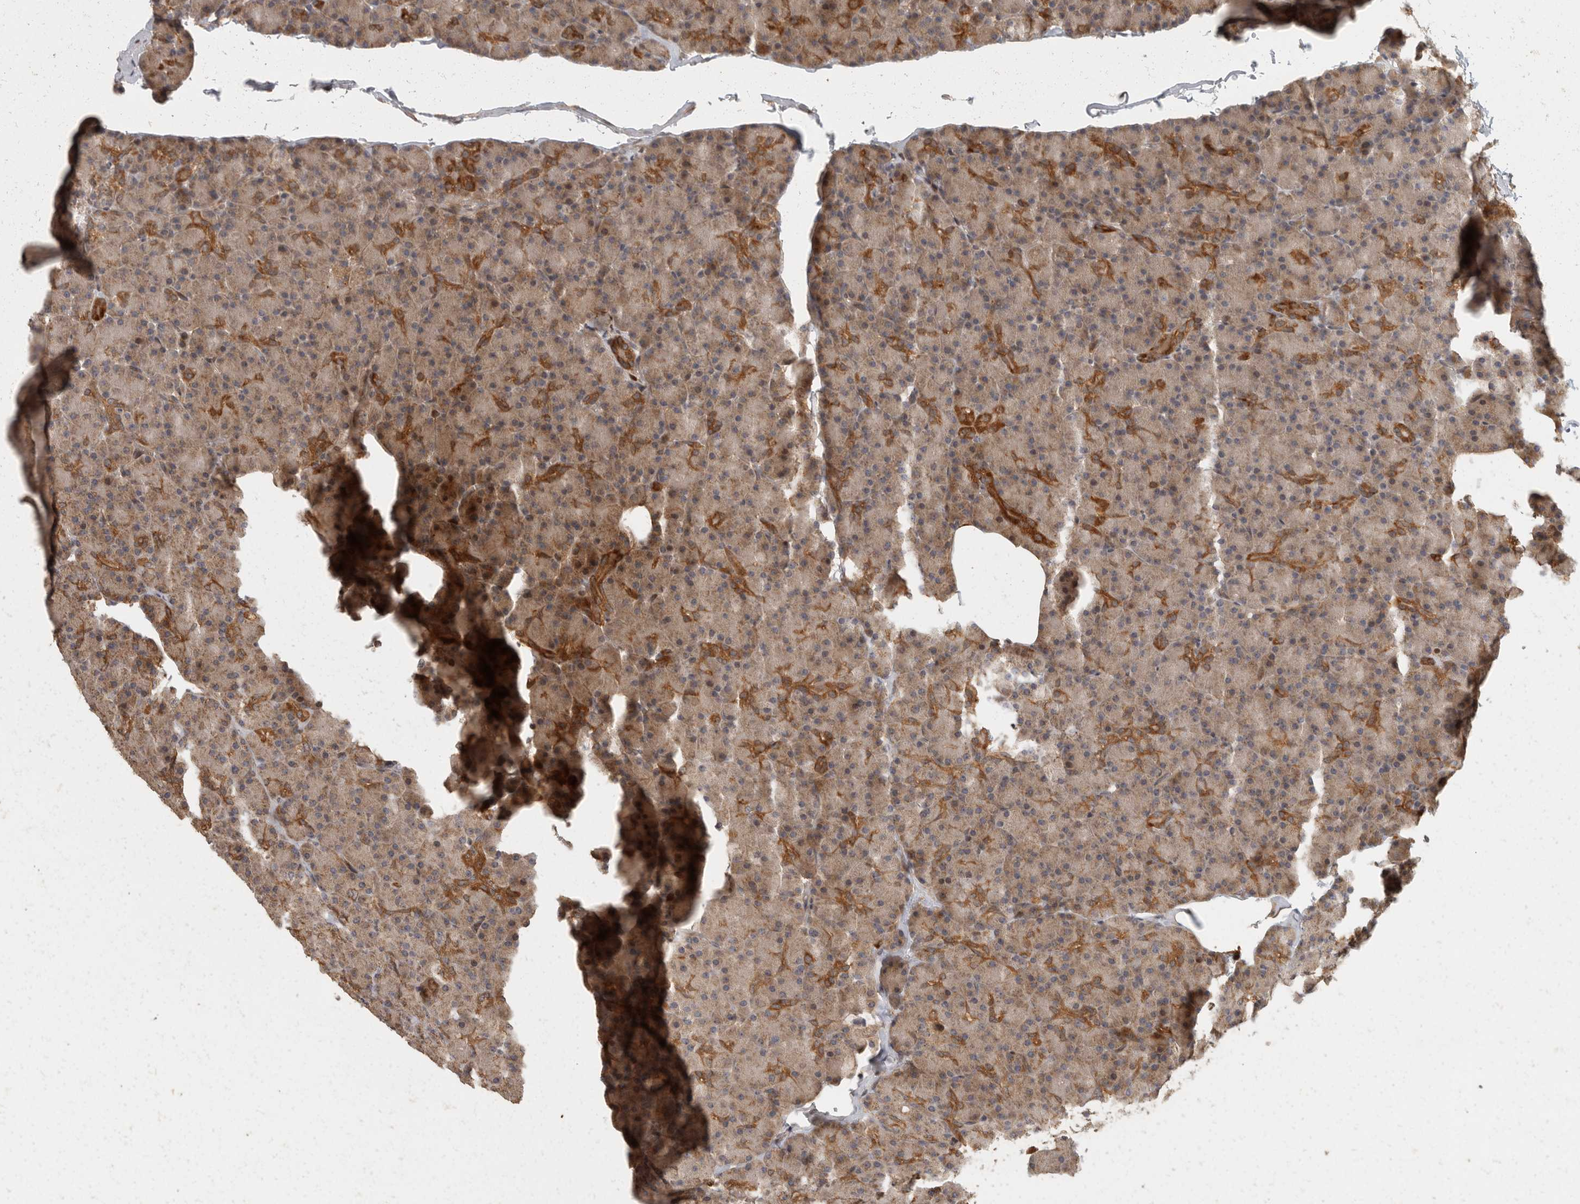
{"staining": {"intensity": "strong", "quantity": "<25%", "location": "cytoplasmic/membranous"}, "tissue": "pancreas", "cell_type": "Exocrine glandular cells", "image_type": "normal", "snomed": [{"axis": "morphology", "description": "Normal tissue, NOS"}, {"axis": "topography", "description": "Pancreas"}], "caption": "Pancreas stained with a protein marker displays strong staining in exocrine glandular cells.", "gene": "SWT1", "patient": {"sex": "female", "age": 43}}